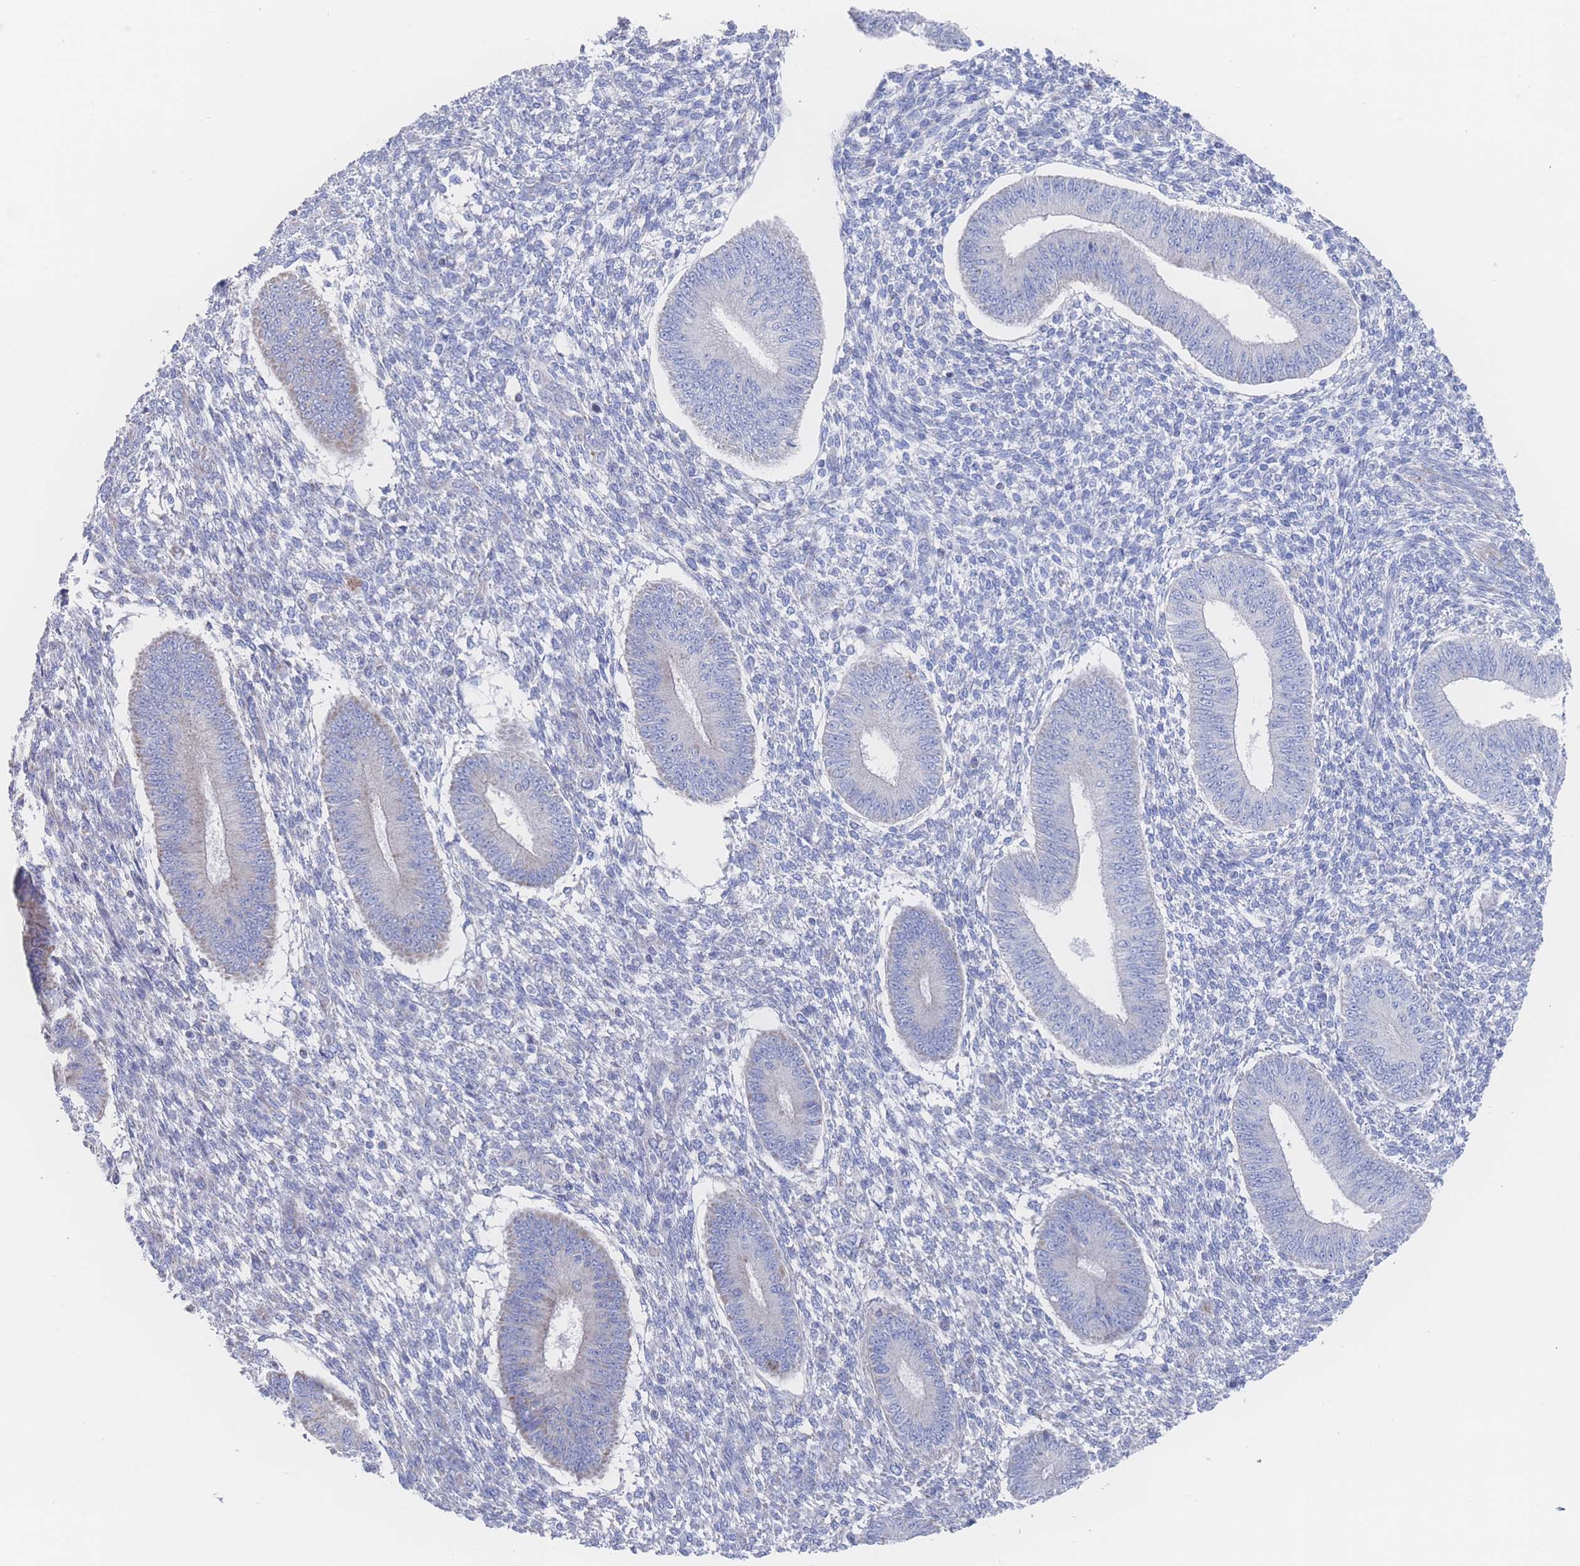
{"staining": {"intensity": "negative", "quantity": "none", "location": "none"}, "tissue": "endometrium", "cell_type": "Cells in endometrial stroma", "image_type": "normal", "snomed": [{"axis": "morphology", "description": "Normal tissue, NOS"}, {"axis": "topography", "description": "Endometrium"}], "caption": "Cells in endometrial stroma show no significant protein positivity in normal endometrium. The staining was performed using DAB (3,3'-diaminobenzidine) to visualize the protein expression in brown, while the nuclei were stained in blue with hematoxylin (Magnification: 20x).", "gene": "SNPH", "patient": {"sex": "female", "age": 49}}